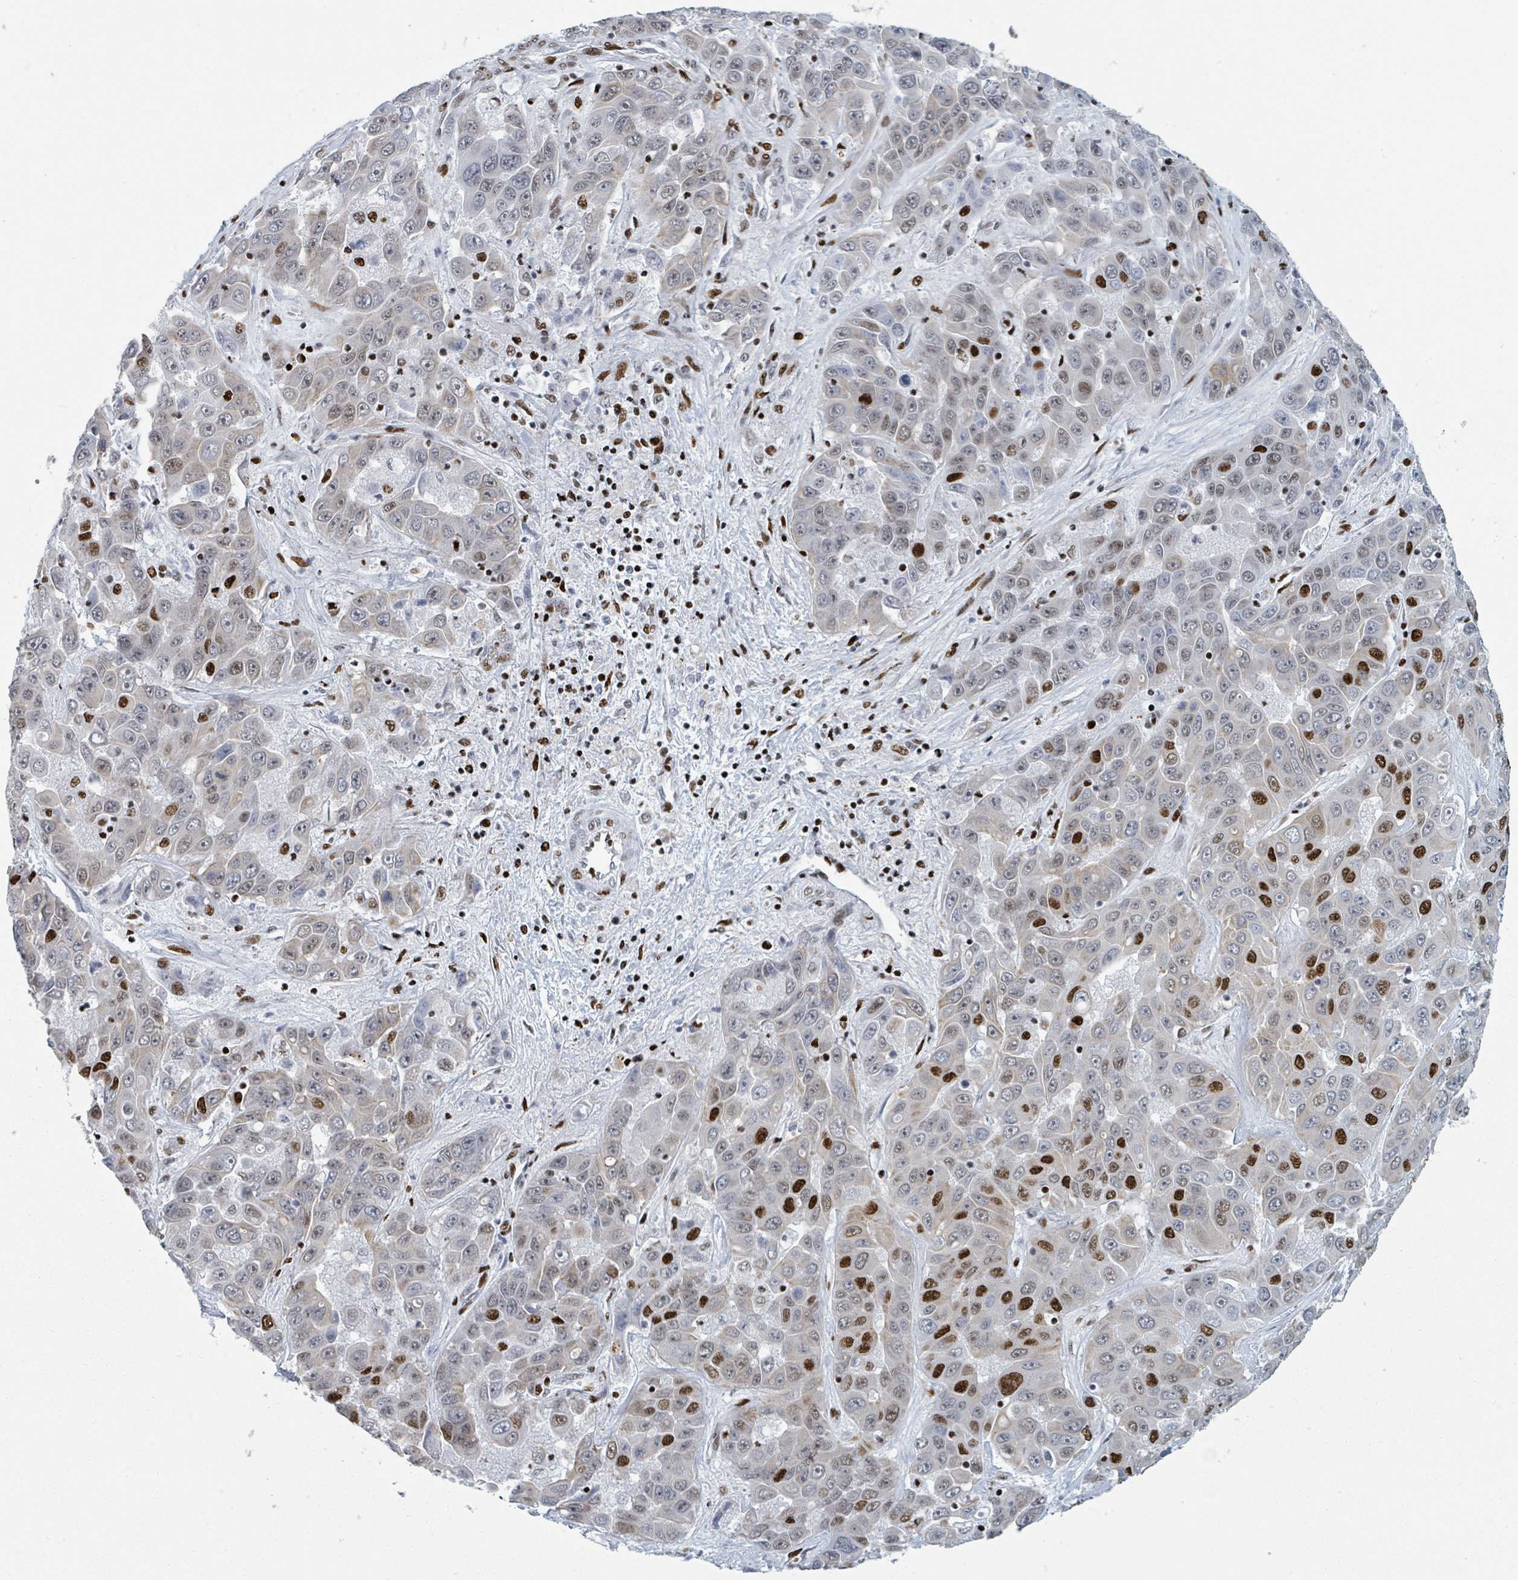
{"staining": {"intensity": "strong", "quantity": "<25%", "location": "nuclear"}, "tissue": "liver cancer", "cell_type": "Tumor cells", "image_type": "cancer", "snomed": [{"axis": "morphology", "description": "Cholangiocarcinoma"}, {"axis": "topography", "description": "Liver"}], "caption": "Human cholangiocarcinoma (liver) stained with a protein marker demonstrates strong staining in tumor cells.", "gene": "DHX16", "patient": {"sex": "female", "age": 52}}